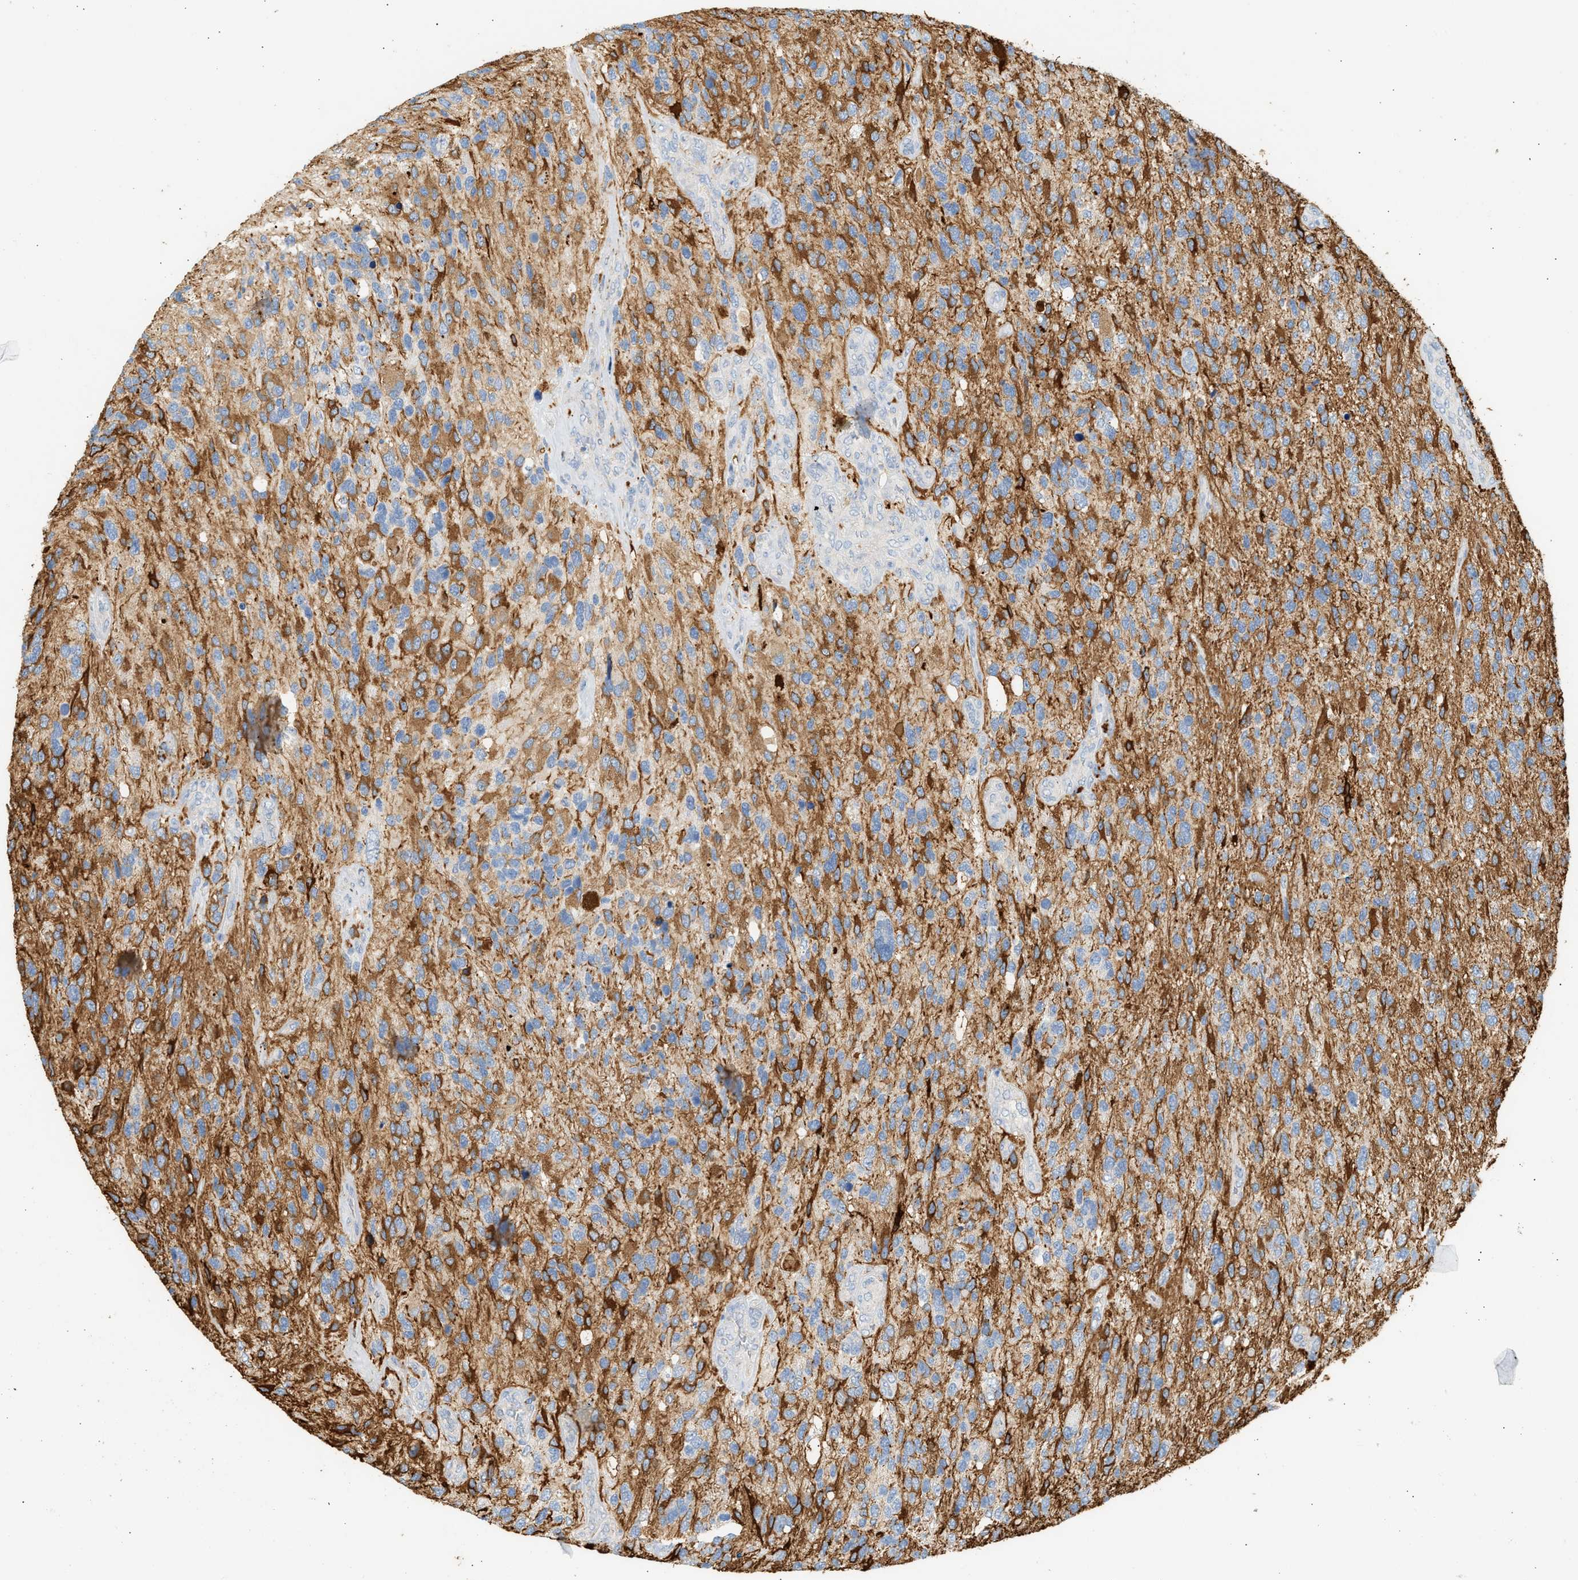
{"staining": {"intensity": "strong", "quantity": "25%-75%", "location": "cytoplasmic/membranous"}, "tissue": "glioma", "cell_type": "Tumor cells", "image_type": "cancer", "snomed": [{"axis": "morphology", "description": "Glioma, malignant, High grade"}, {"axis": "topography", "description": "Brain"}], "caption": "Protein staining of glioma tissue shows strong cytoplasmic/membranous expression in about 25%-75% of tumor cells.", "gene": "ENTHD1", "patient": {"sex": "female", "age": 58}}